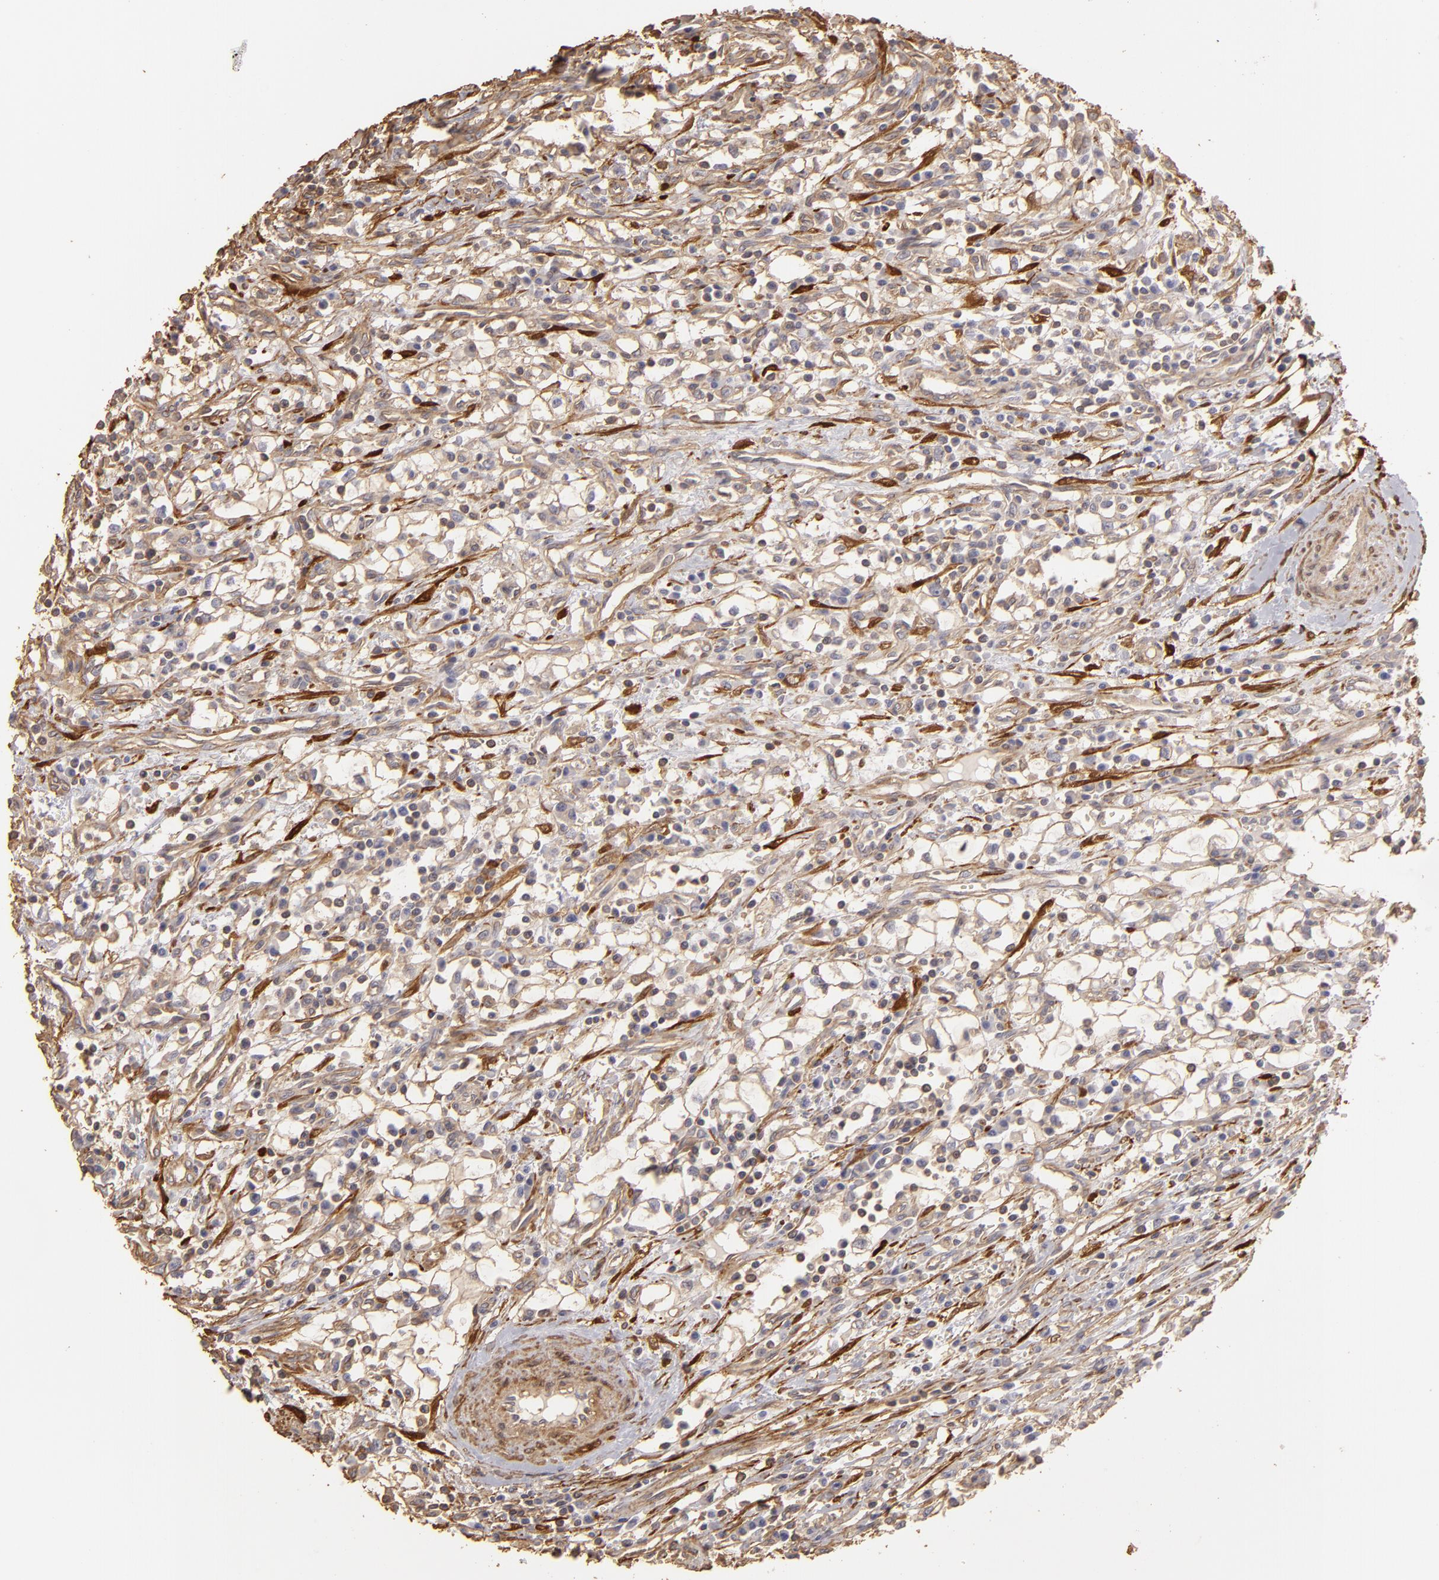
{"staining": {"intensity": "weak", "quantity": ">75%", "location": "cytoplasmic/membranous"}, "tissue": "renal cancer", "cell_type": "Tumor cells", "image_type": "cancer", "snomed": [{"axis": "morphology", "description": "Adenocarcinoma, NOS"}, {"axis": "topography", "description": "Kidney"}], "caption": "The photomicrograph exhibits immunohistochemical staining of renal cancer. There is weak cytoplasmic/membranous staining is appreciated in approximately >75% of tumor cells.", "gene": "HSPB6", "patient": {"sex": "male", "age": 82}}